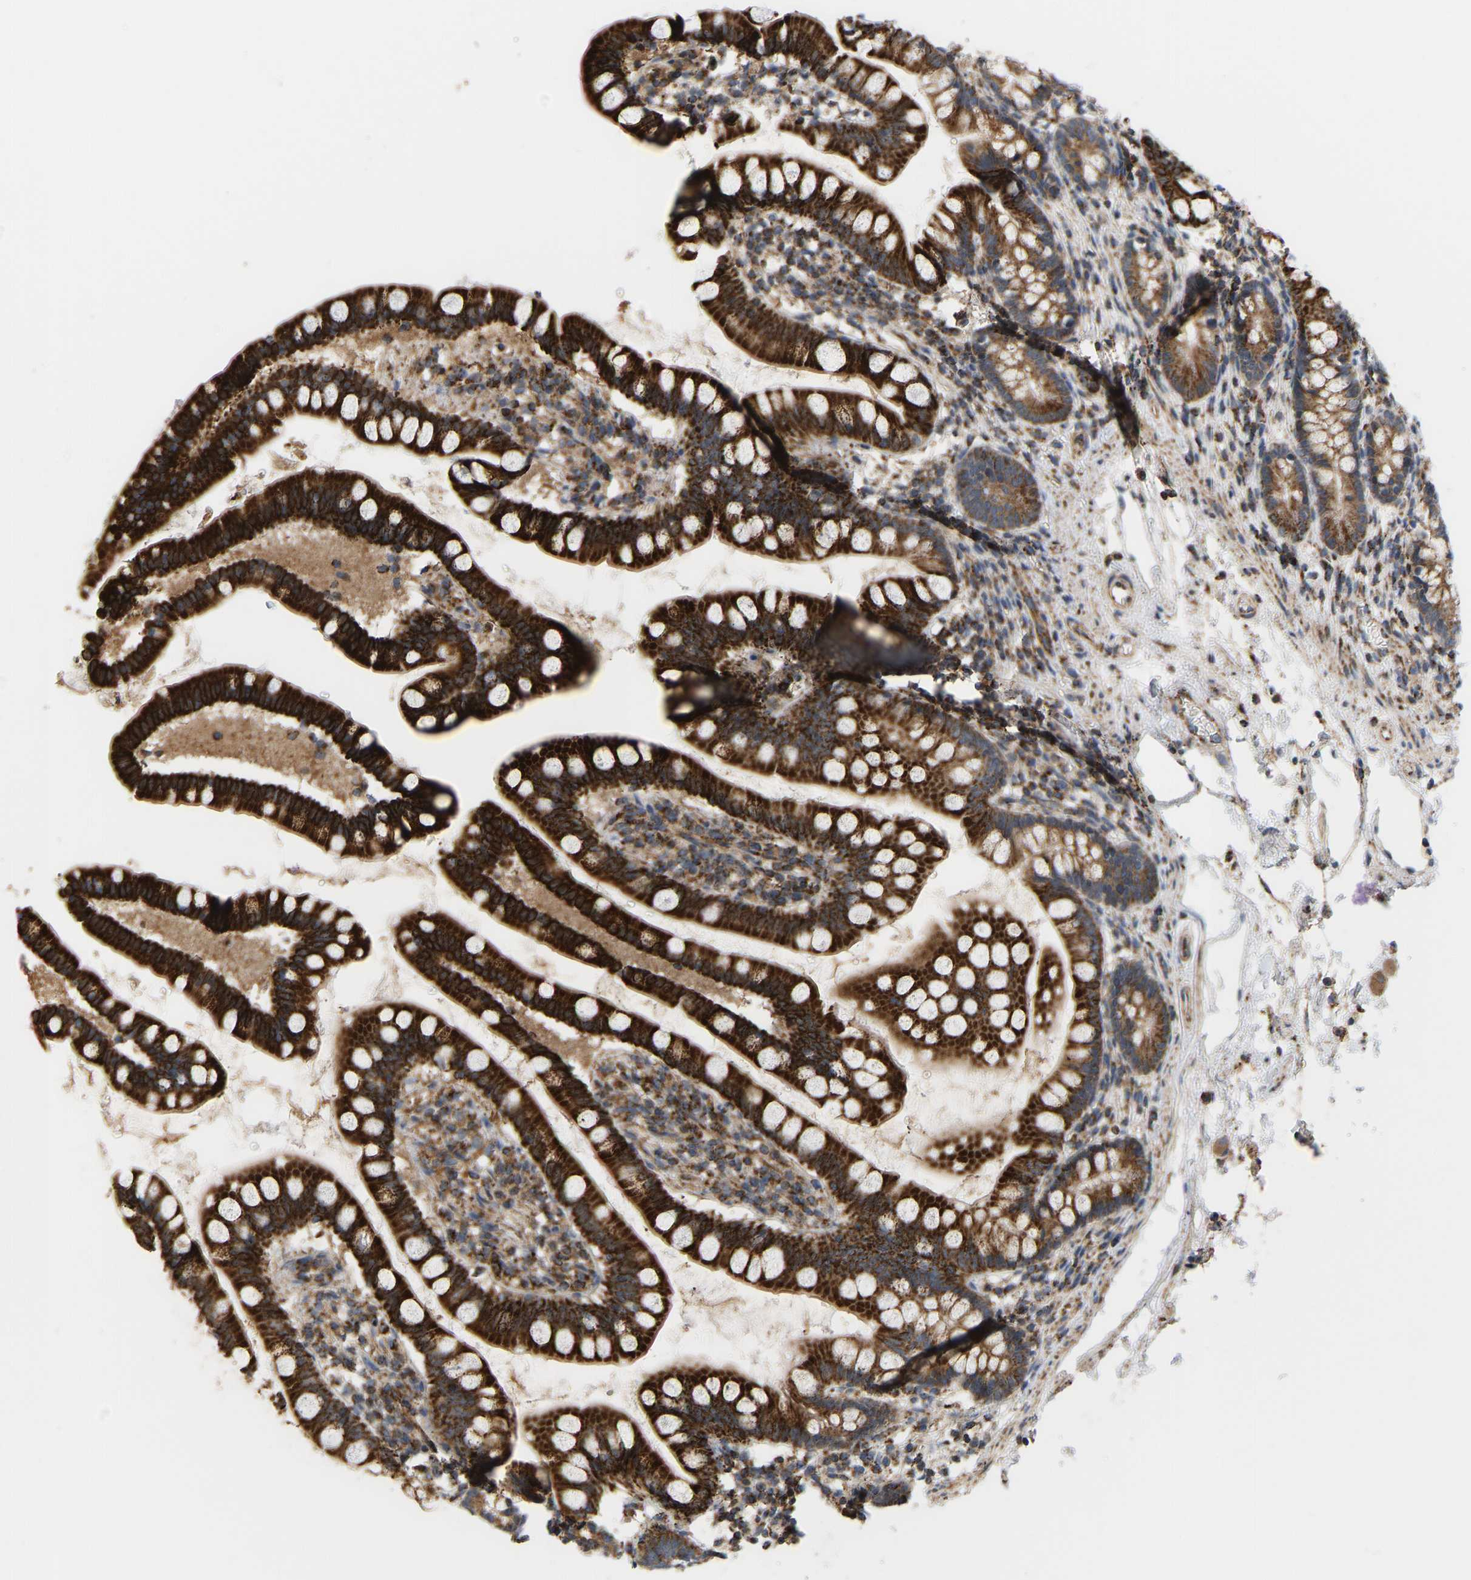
{"staining": {"intensity": "strong", "quantity": ">75%", "location": "cytoplasmic/membranous"}, "tissue": "small intestine", "cell_type": "Glandular cells", "image_type": "normal", "snomed": [{"axis": "morphology", "description": "Normal tissue, NOS"}, {"axis": "topography", "description": "Small intestine"}], "caption": "A brown stain labels strong cytoplasmic/membranous positivity of a protein in glandular cells of benign human small intestine.", "gene": "GPSM2", "patient": {"sex": "female", "age": 84}}